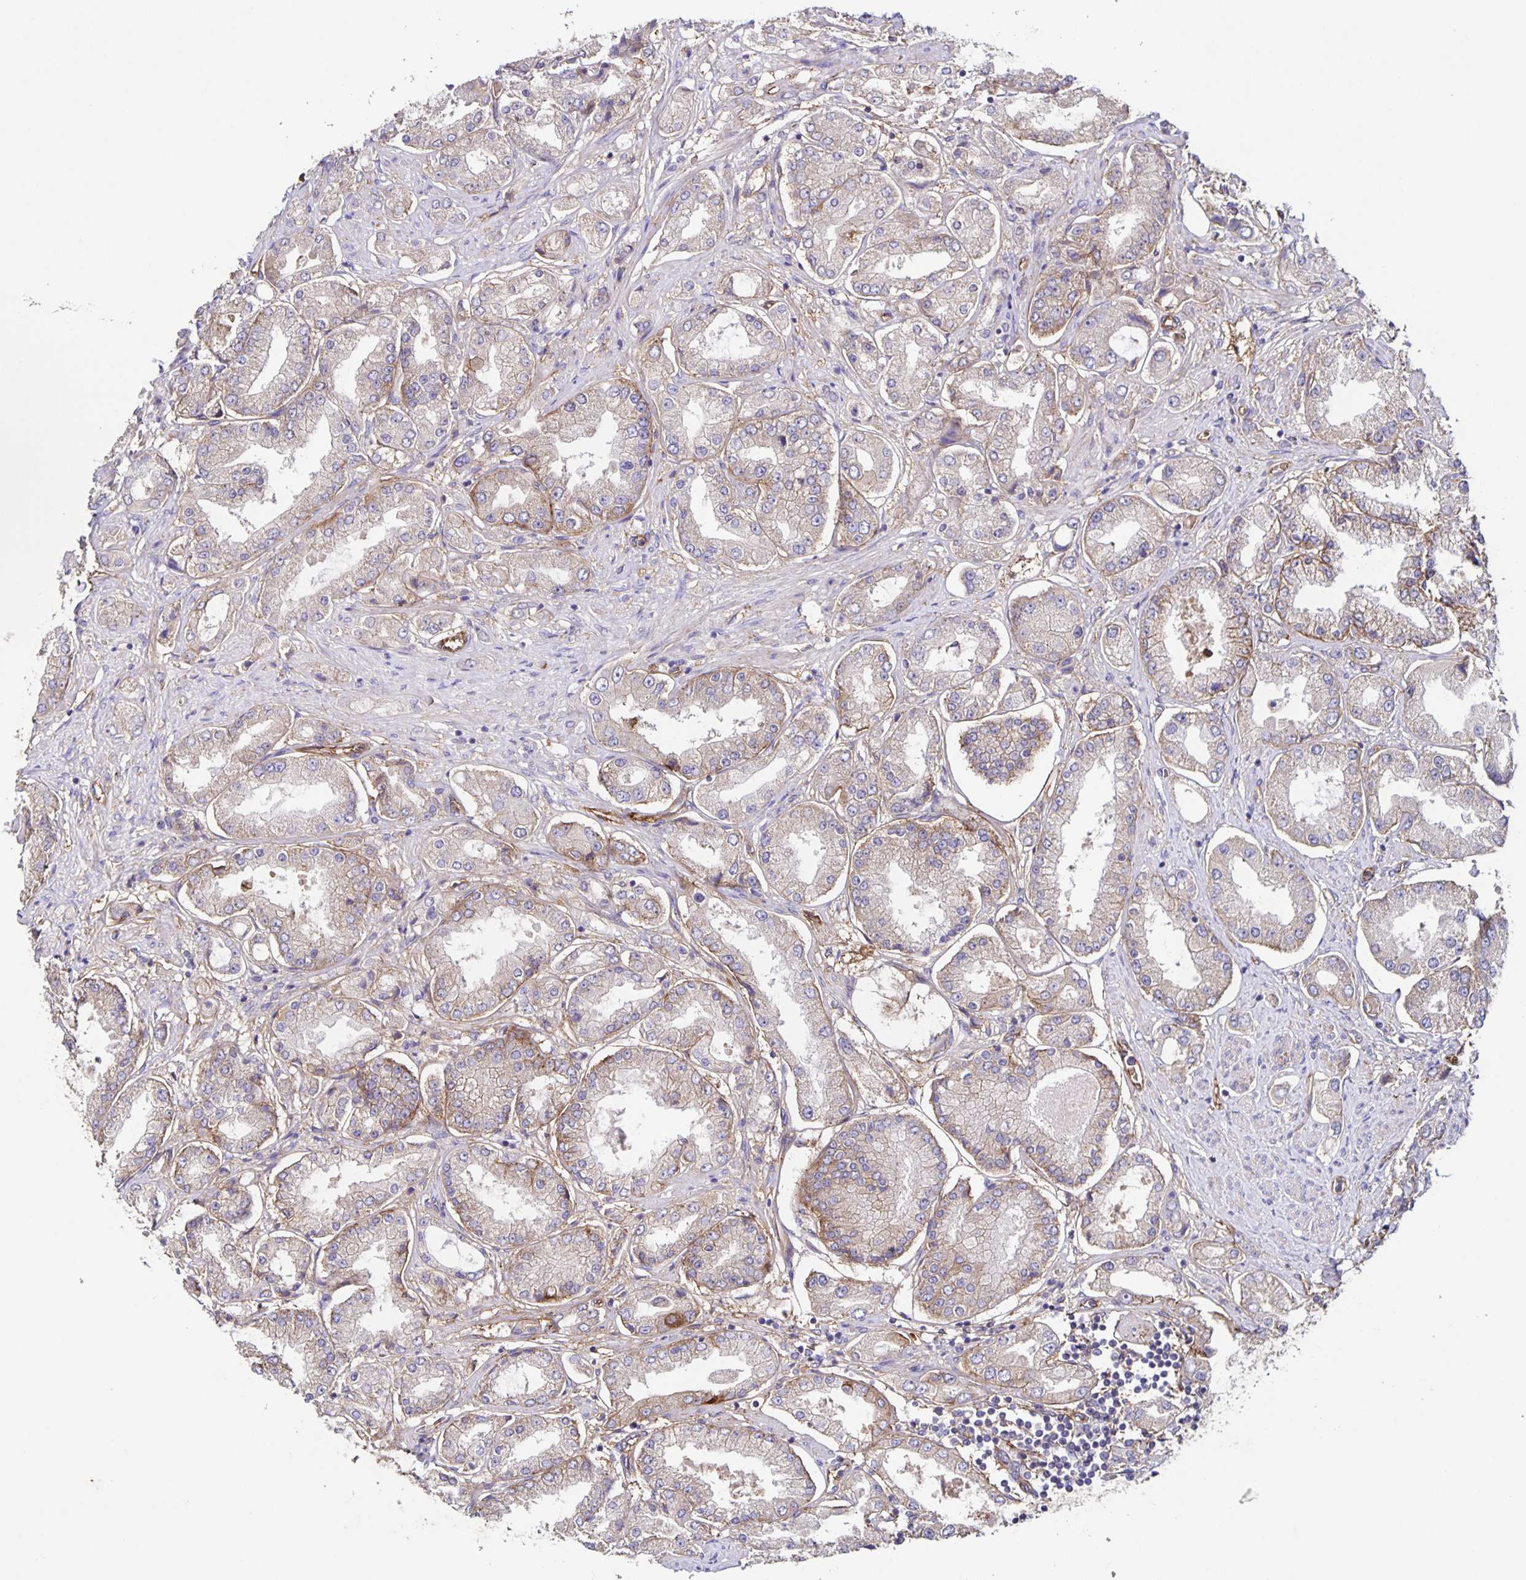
{"staining": {"intensity": "weak", "quantity": "<25%", "location": "cytoplasmic/membranous"}, "tissue": "prostate cancer", "cell_type": "Tumor cells", "image_type": "cancer", "snomed": [{"axis": "morphology", "description": "Adenocarcinoma, High grade"}, {"axis": "topography", "description": "Prostate"}], "caption": "Immunohistochemistry (IHC) micrograph of neoplastic tissue: human prostate cancer (high-grade adenocarcinoma) stained with DAB (3,3'-diaminobenzidine) exhibits no significant protein staining in tumor cells.", "gene": "ITGA2", "patient": {"sex": "male", "age": 69}}